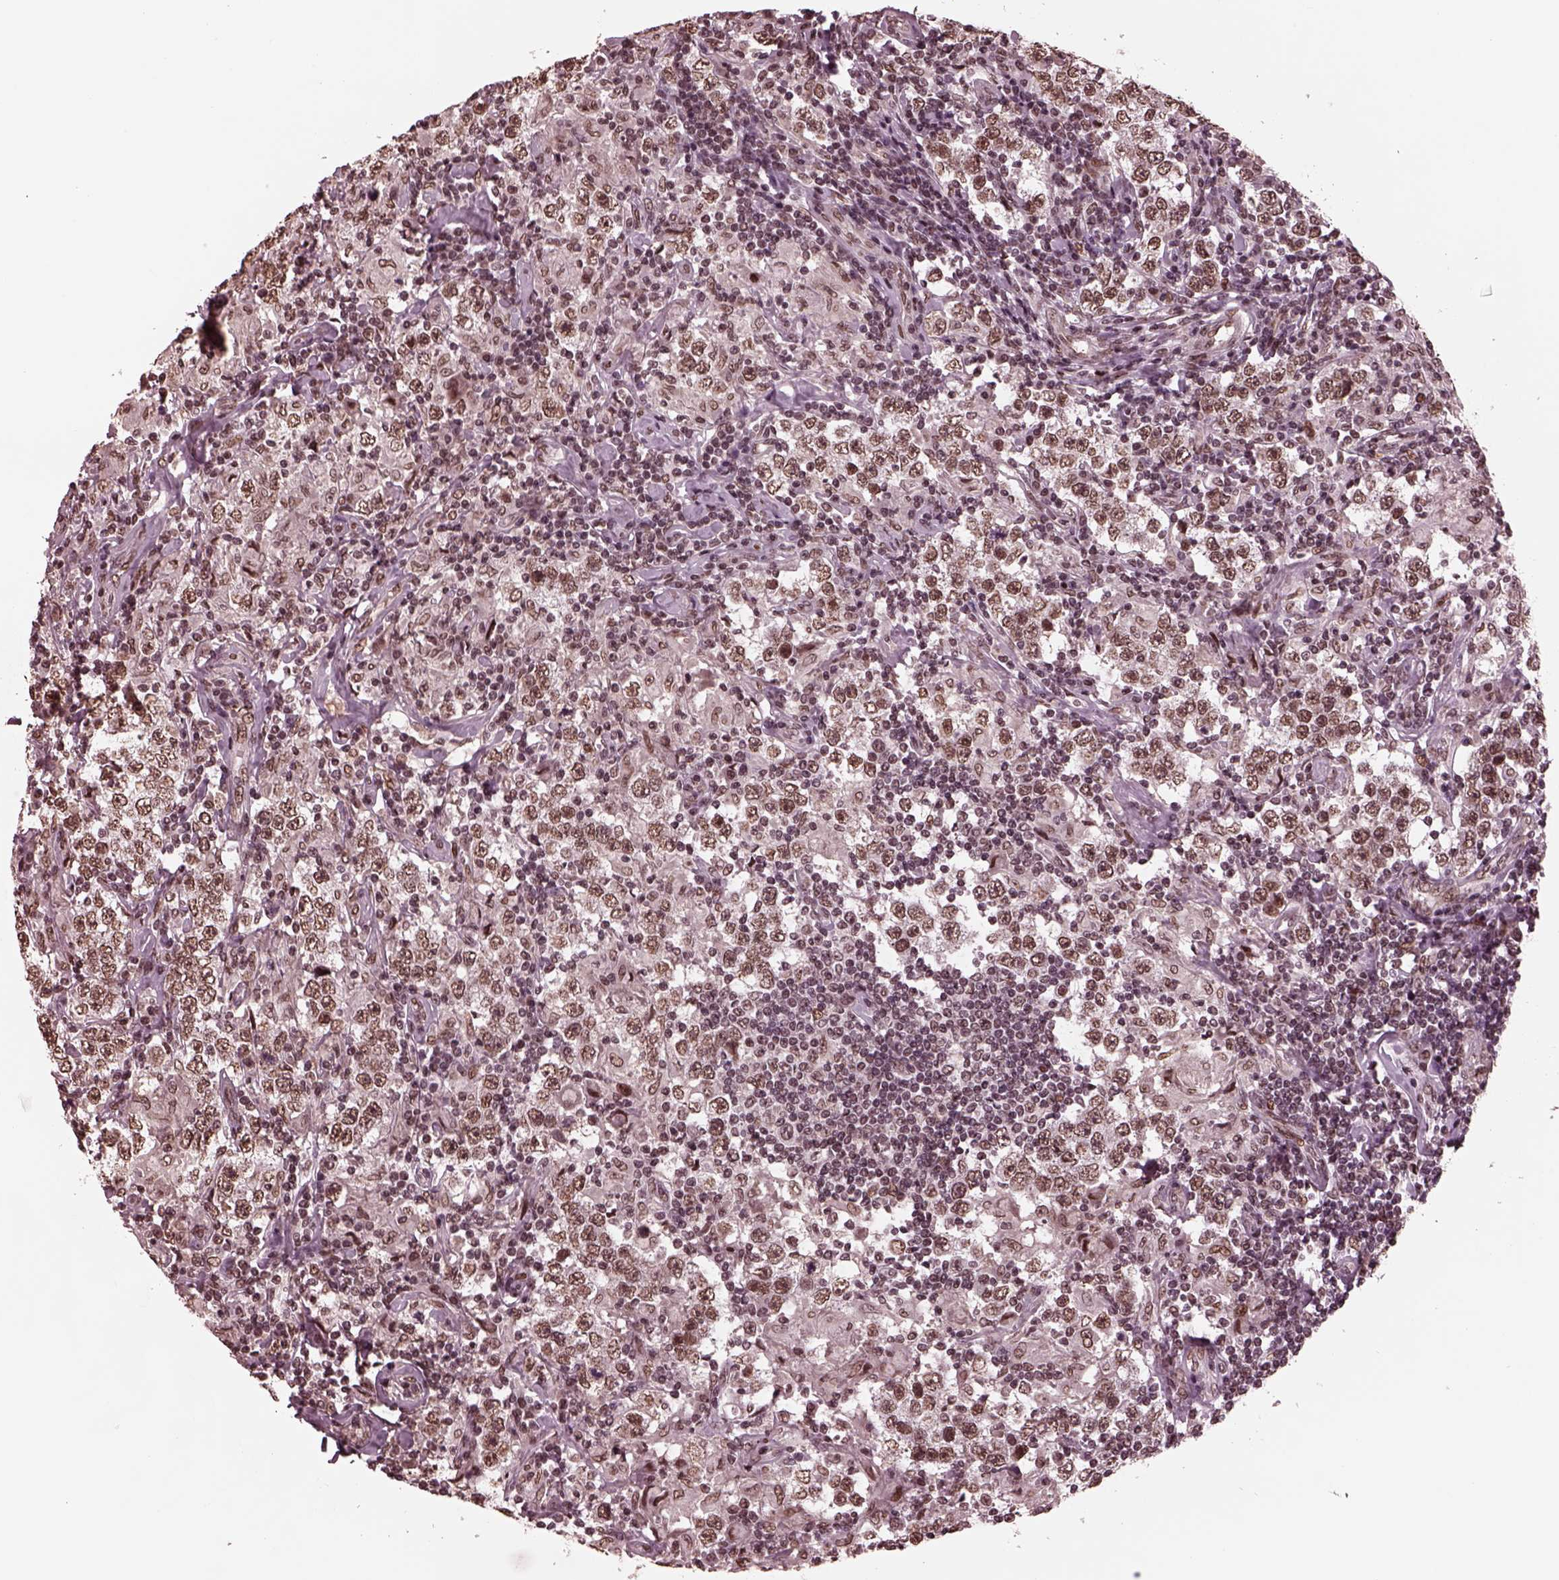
{"staining": {"intensity": "moderate", "quantity": ">75%", "location": "nuclear"}, "tissue": "testis cancer", "cell_type": "Tumor cells", "image_type": "cancer", "snomed": [{"axis": "morphology", "description": "Seminoma, NOS"}, {"axis": "morphology", "description": "Carcinoma, Embryonal, NOS"}, {"axis": "topography", "description": "Testis"}], "caption": "High-magnification brightfield microscopy of testis cancer stained with DAB (brown) and counterstained with hematoxylin (blue). tumor cells exhibit moderate nuclear staining is identified in approximately>75% of cells.", "gene": "NAP1L5", "patient": {"sex": "male", "age": 41}}